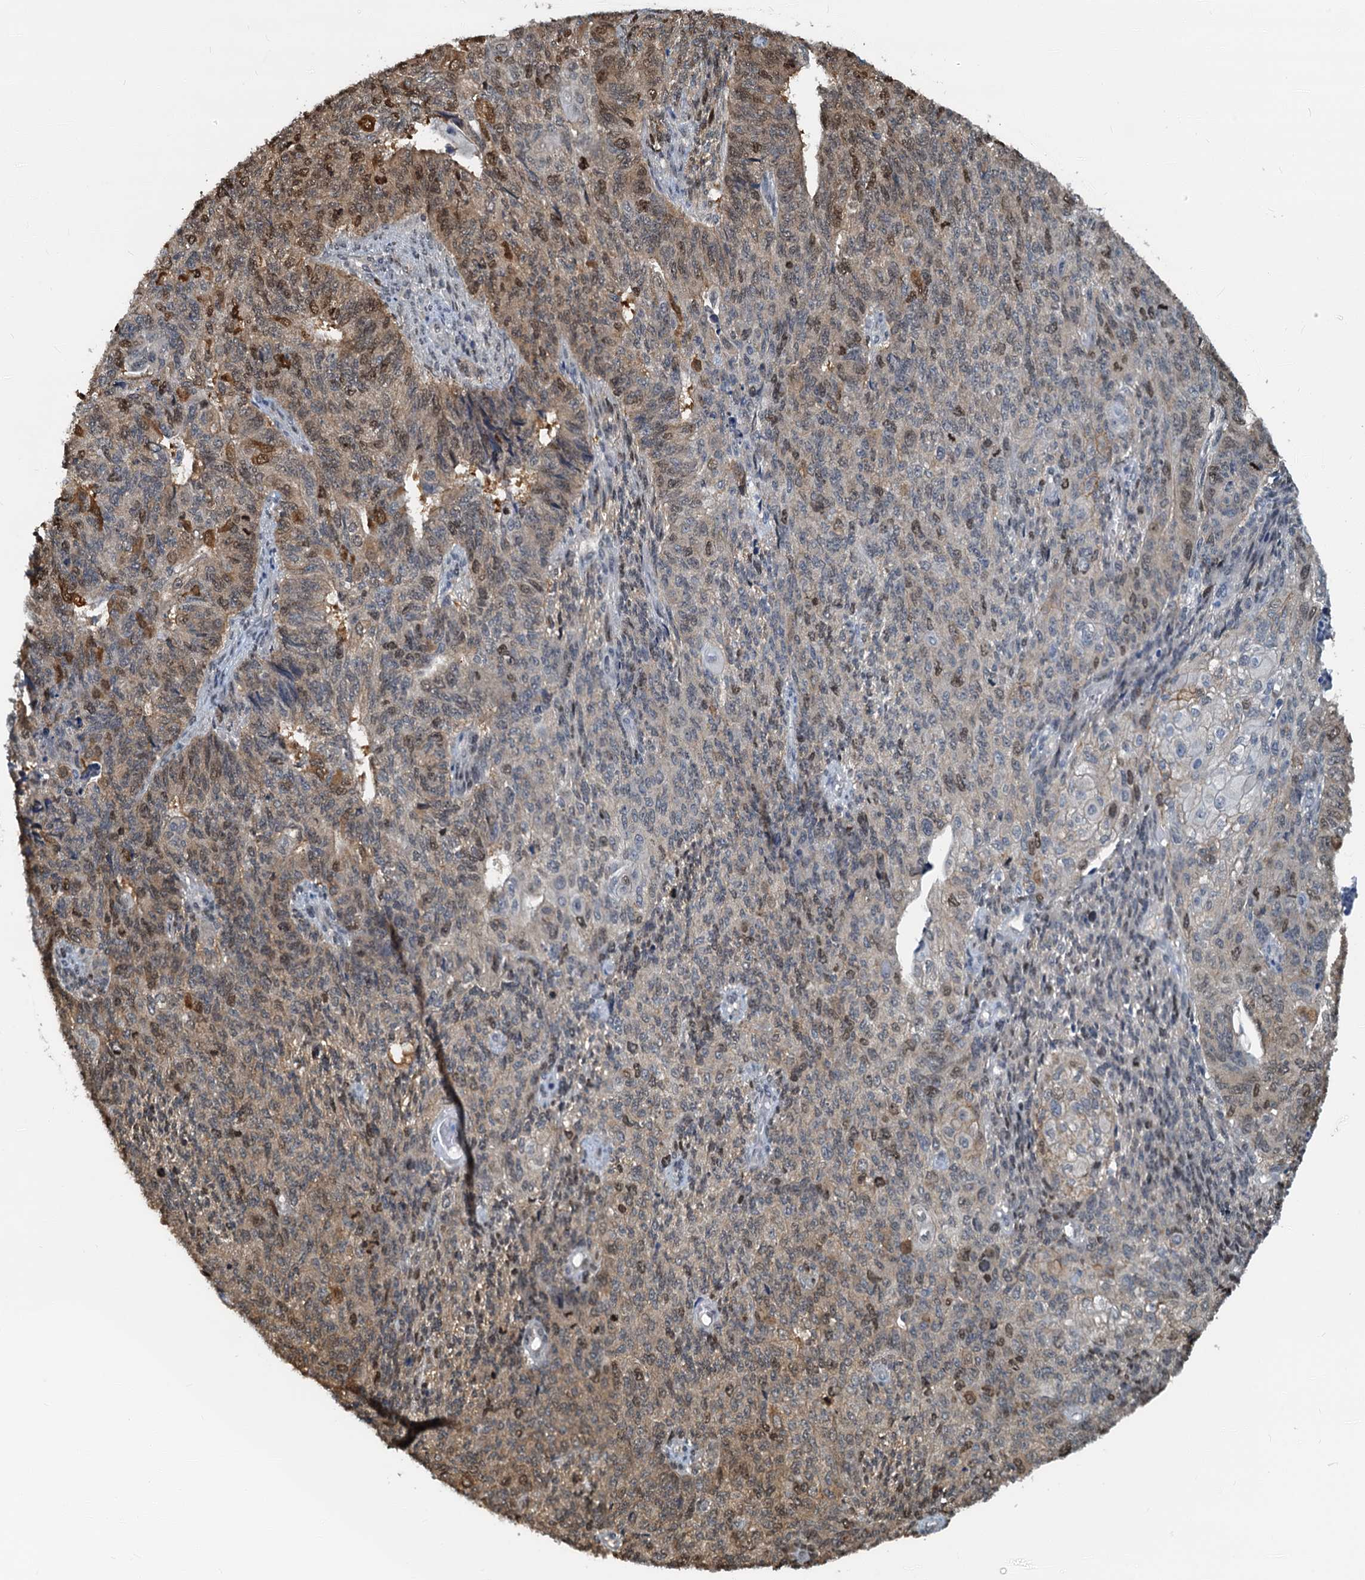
{"staining": {"intensity": "moderate", "quantity": "<25%", "location": "cytoplasmic/membranous,nuclear"}, "tissue": "endometrial cancer", "cell_type": "Tumor cells", "image_type": "cancer", "snomed": [{"axis": "morphology", "description": "Adenocarcinoma, NOS"}, {"axis": "topography", "description": "Endometrium"}], "caption": "Adenocarcinoma (endometrial) stained with a brown dye demonstrates moderate cytoplasmic/membranous and nuclear positive positivity in approximately <25% of tumor cells.", "gene": "PTGES3", "patient": {"sex": "female", "age": 32}}